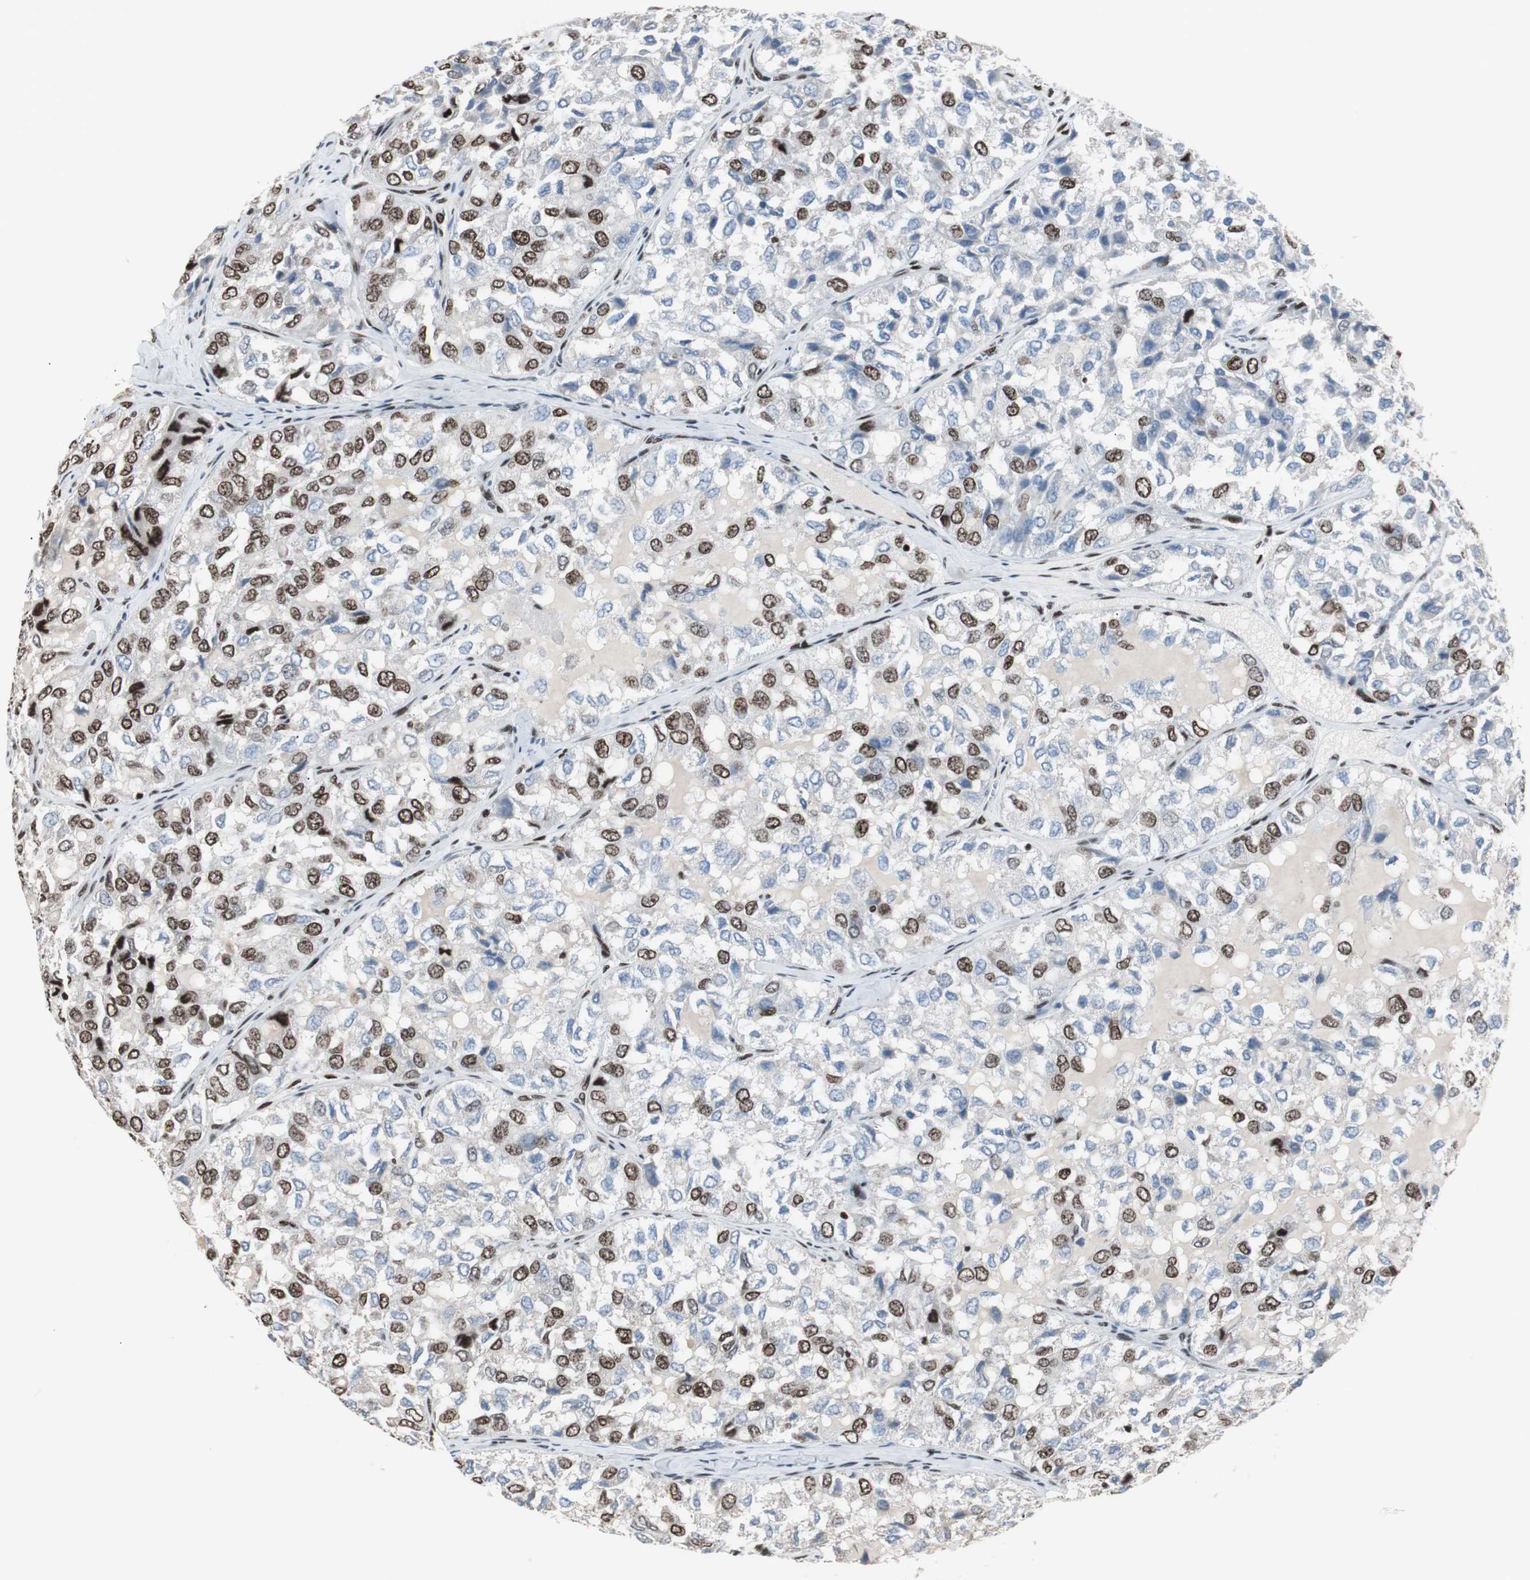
{"staining": {"intensity": "strong", "quantity": "25%-75%", "location": "nuclear"}, "tissue": "thyroid cancer", "cell_type": "Tumor cells", "image_type": "cancer", "snomed": [{"axis": "morphology", "description": "Follicular adenoma carcinoma, NOS"}, {"axis": "topography", "description": "Thyroid gland"}], "caption": "Immunohistochemical staining of thyroid cancer (follicular adenoma carcinoma) displays strong nuclear protein staining in approximately 25%-75% of tumor cells.", "gene": "XRCC1", "patient": {"sex": "male", "age": 75}}